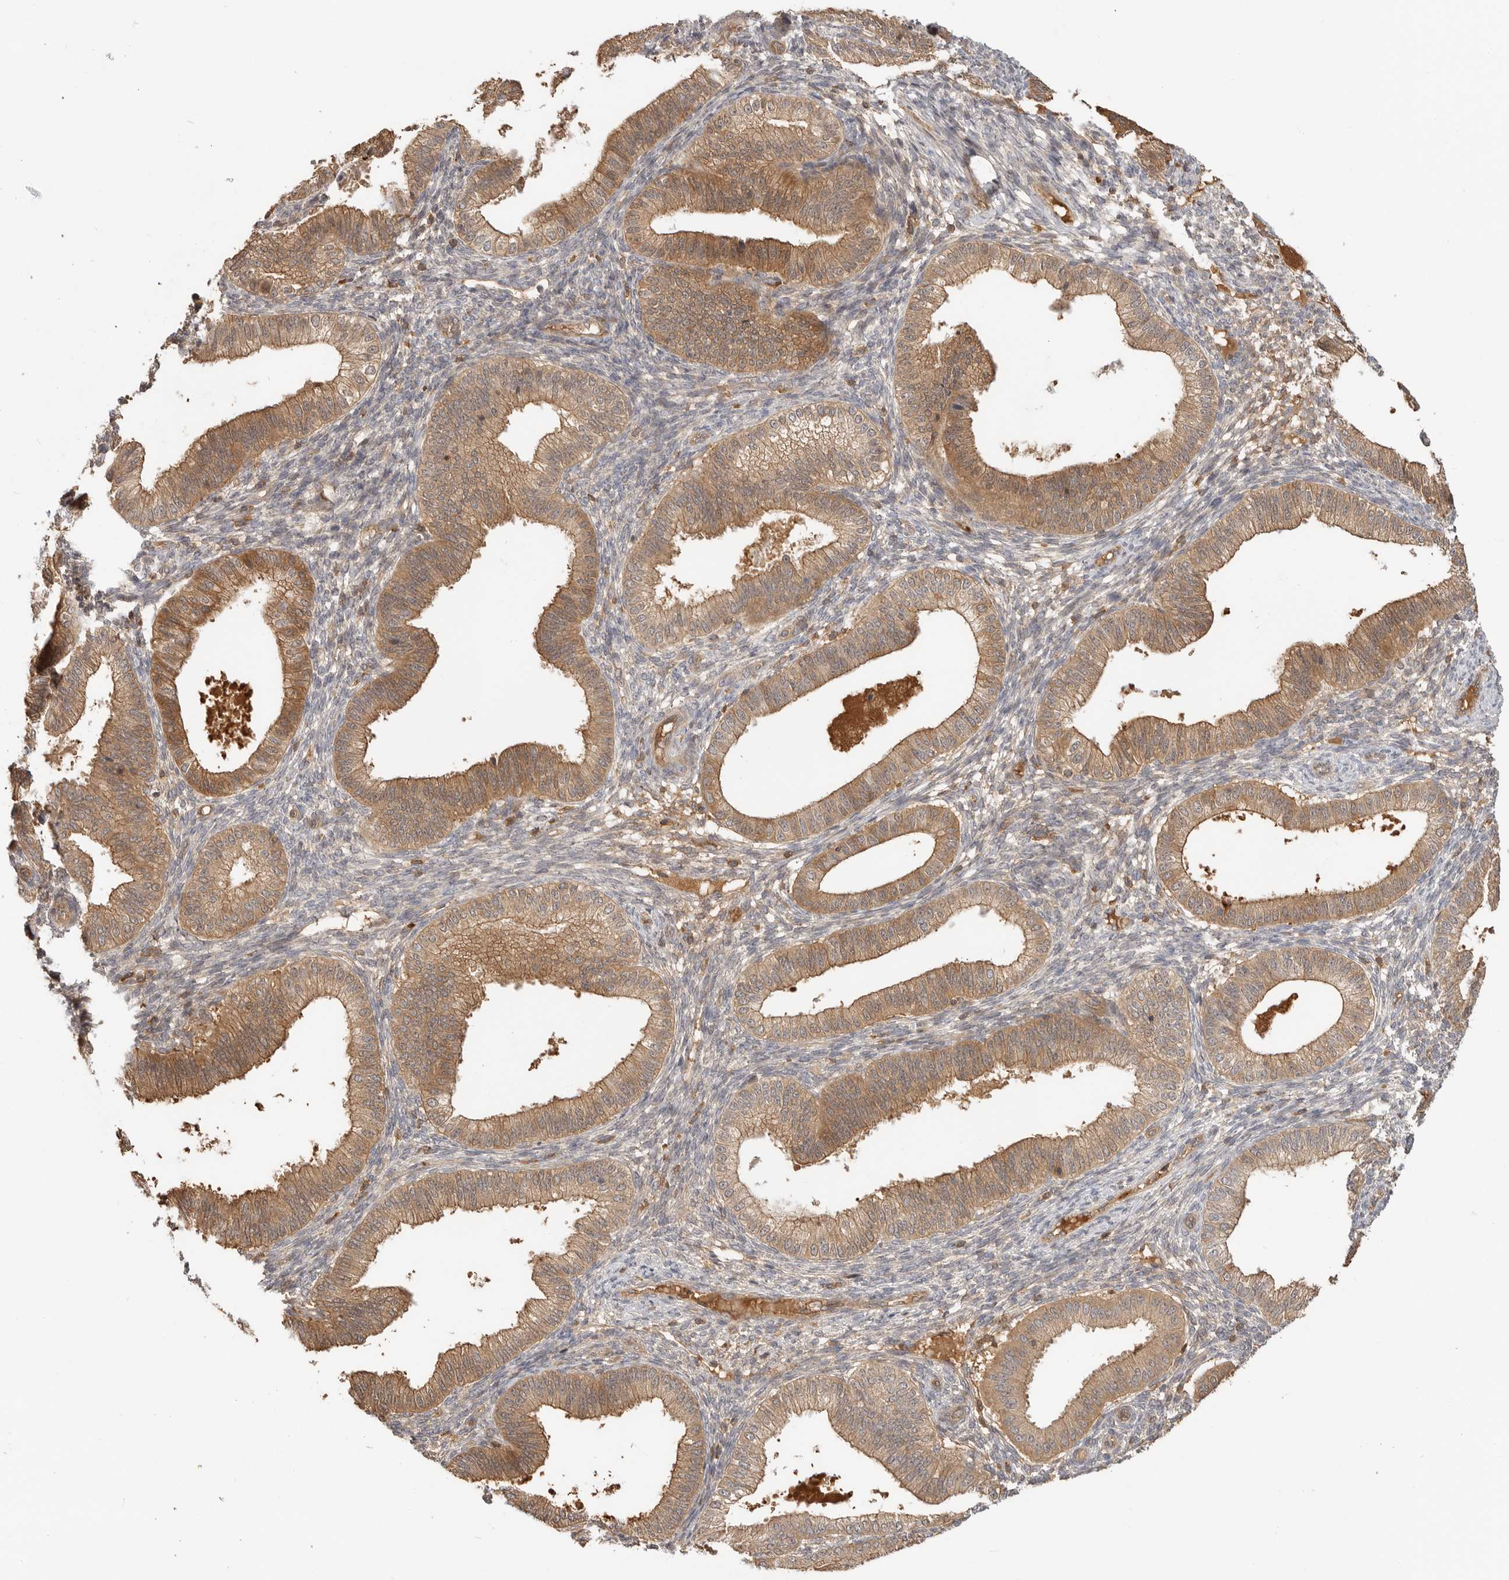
{"staining": {"intensity": "negative", "quantity": "none", "location": "none"}, "tissue": "endometrium", "cell_type": "Cells in endometrial stroma", "image_type": "normal", "snomed": [{"axis": "morphology", "description": "Normal tissue, NOS"}, {"axis": "topography", "description": "Endometrium"}], "caption": "This is an immunohistochemistry (IHC) image of benign endometrium. There is no positivity in cells in endometrial stroma.", "gene": "CLDN12", "patient": {"sex": "female", "age": 39}}